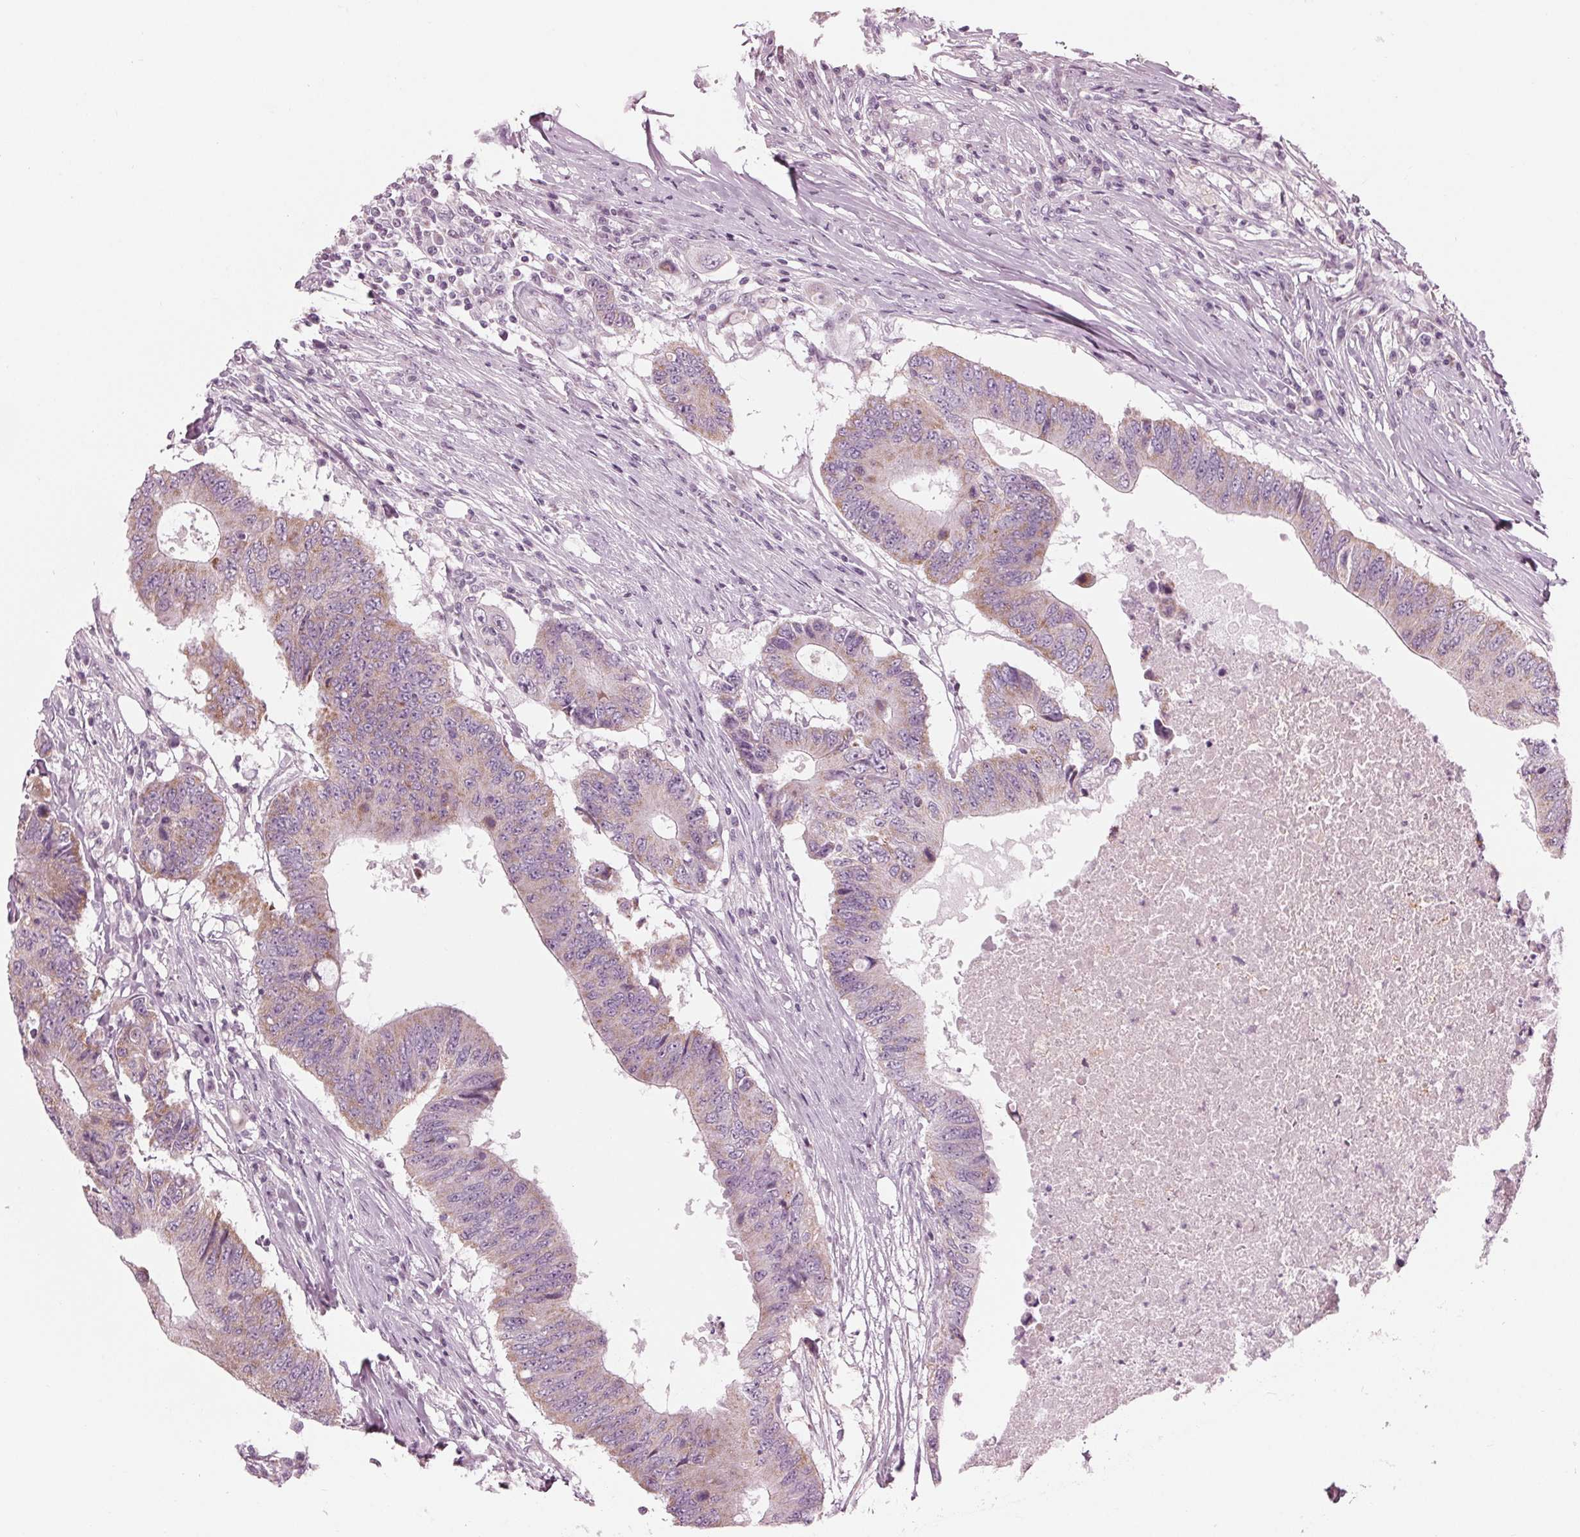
{"staining": {"intensity": "weak", "quantity": "<25%", "location": "cytoplasmic/membranous"}, "tissue": "colorectal cancer", "cell_type": "Tumor cells", "image_type": "cancer", "snomed": [{"axis": "morphology", "description": "Adenocarcinoma, NOS"}, {"axis": "topography", "description": "Colon"}], "caption": "This is an immunohistochemistry histopathology image of human colorectal cancer. There is no expression in tumor cells.", "gene": "CLN6", "patient": {"sex": "male", "age": 71}}